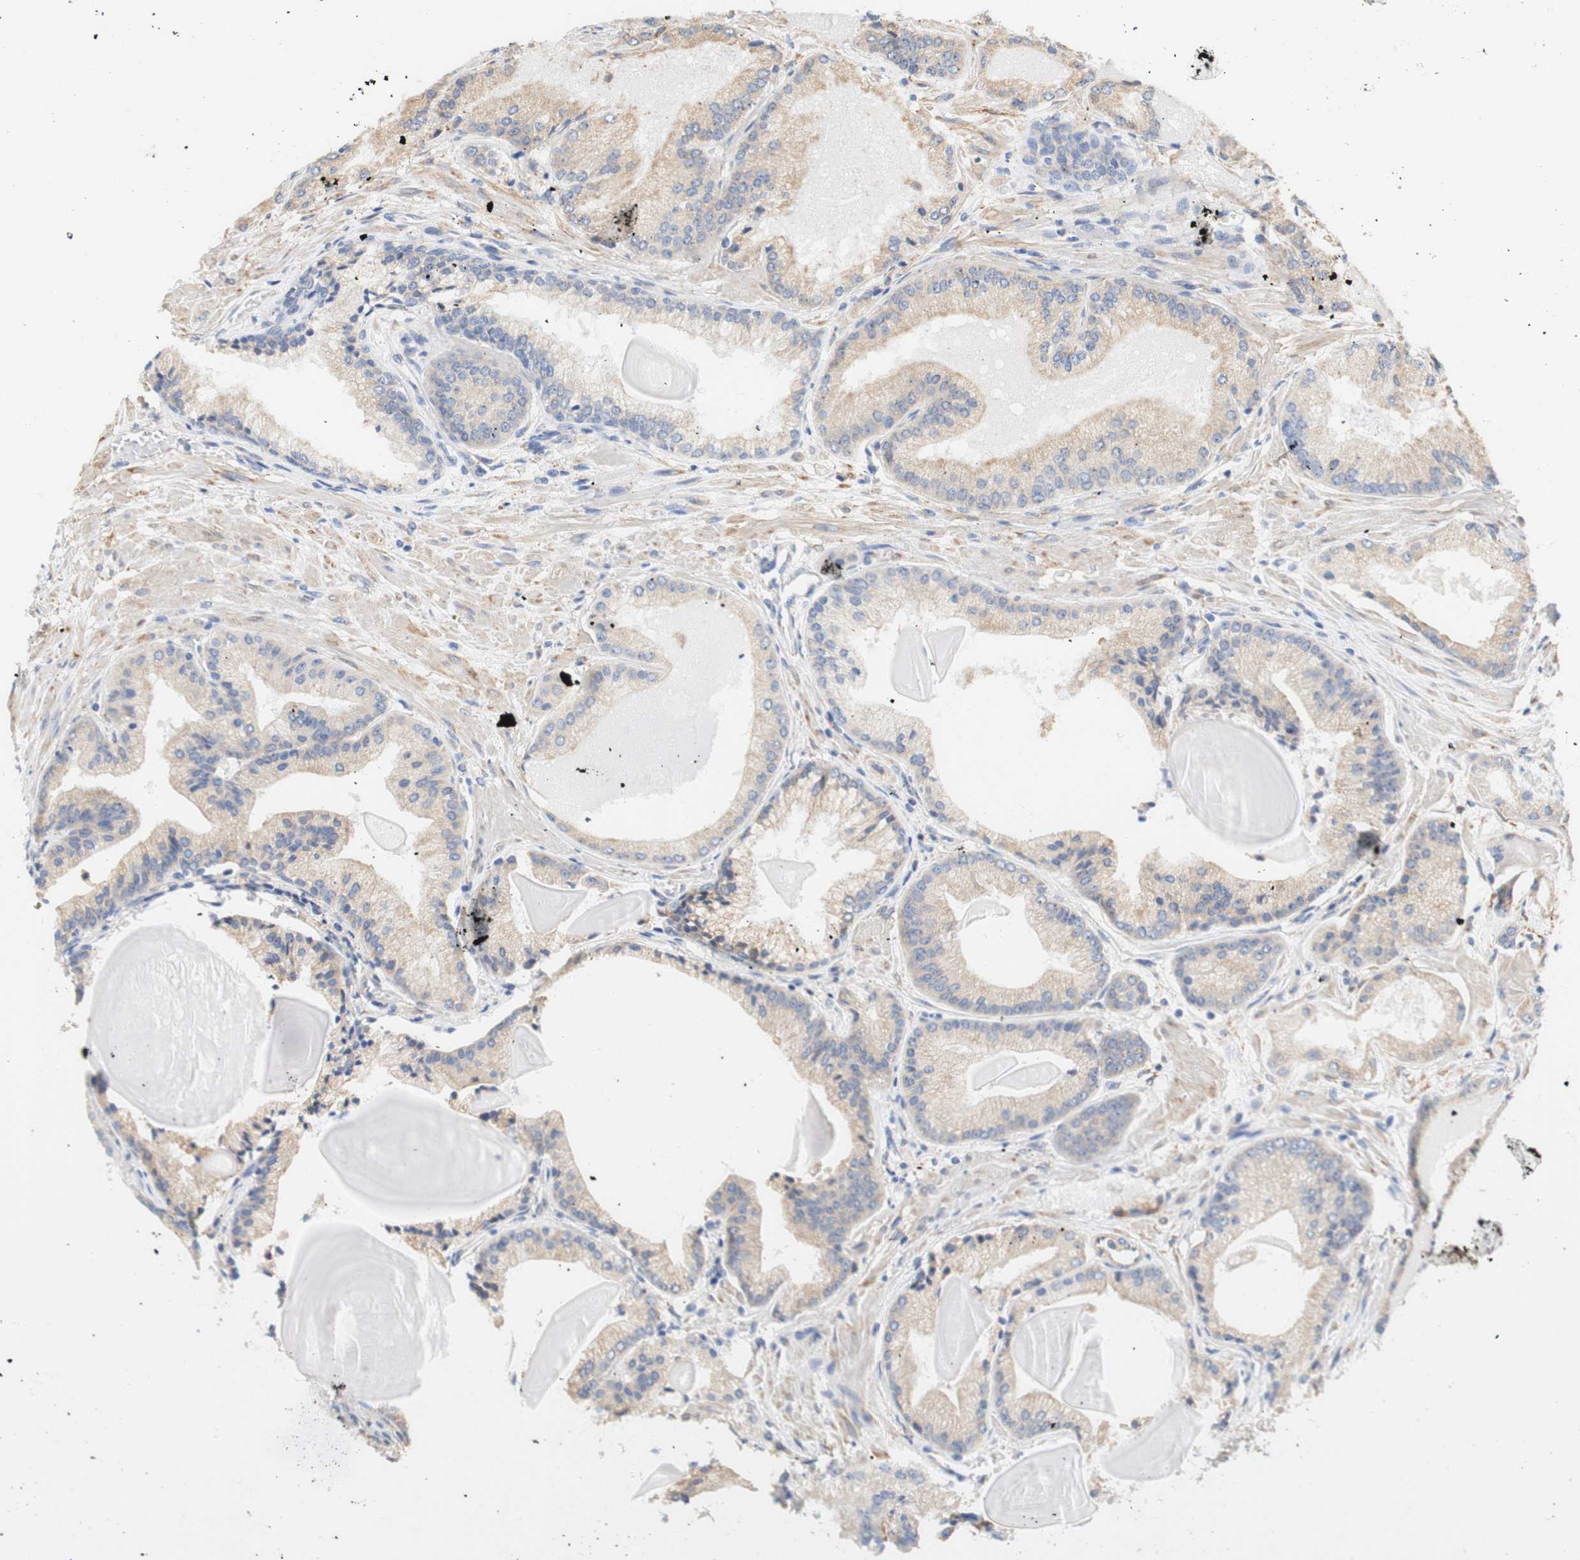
{"staining": {"intensity": "weak", "quantity": "<25%", "location": "cytoplasmic/membranous"}, "tissue": "prostate cancer", "cell_type": "Tumor cells", "image_type": "cancer", "snomed": [{"axis": "morphology", "description": "Adenocarcinoma, Low grade"}, {"axis": "topography", "description": "Prostate"}], "caption": "Image shows no significant protein positivity in tumor cells of prostate low-grade adenocarcinoma.", "gene": "EIF2AK4", "patient": {"sex": "male", "age": 59}}